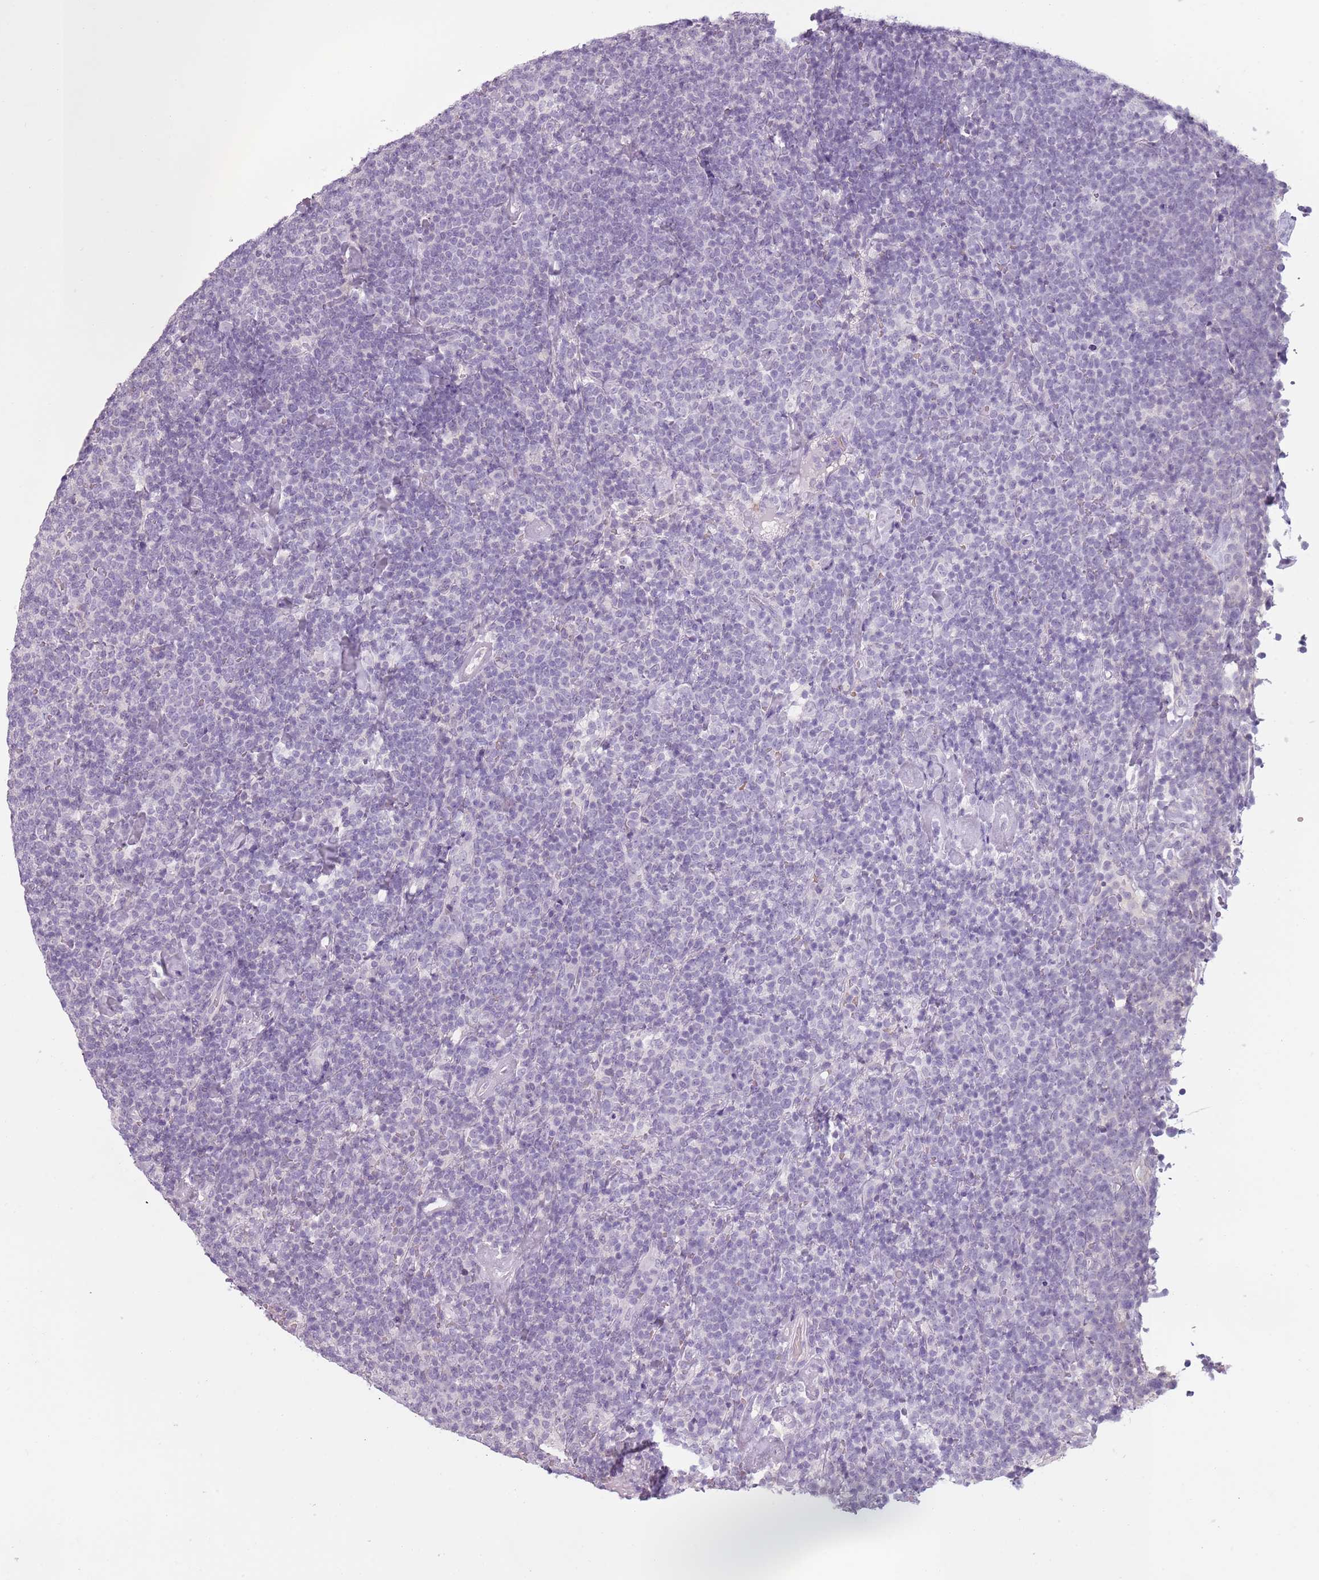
{"staining": {"intensity": "negative", "quantity": "none", "location": "none"}, "tissue": "lymphoma", "cell_type": "Tumor cells", "image_type": "cancer", "snomed": [{"axis": "morphology", "description": "Malignant lymphoma, non-Hodgkin's type, High grade"}, {"axis": "topography", "description": "Lymph node"}], "caption": "IHC of human lymphoma reveals no staining in tumor cells.", "gene": "PIEZO1", "patient": {"sex": "male", "age": 61}}